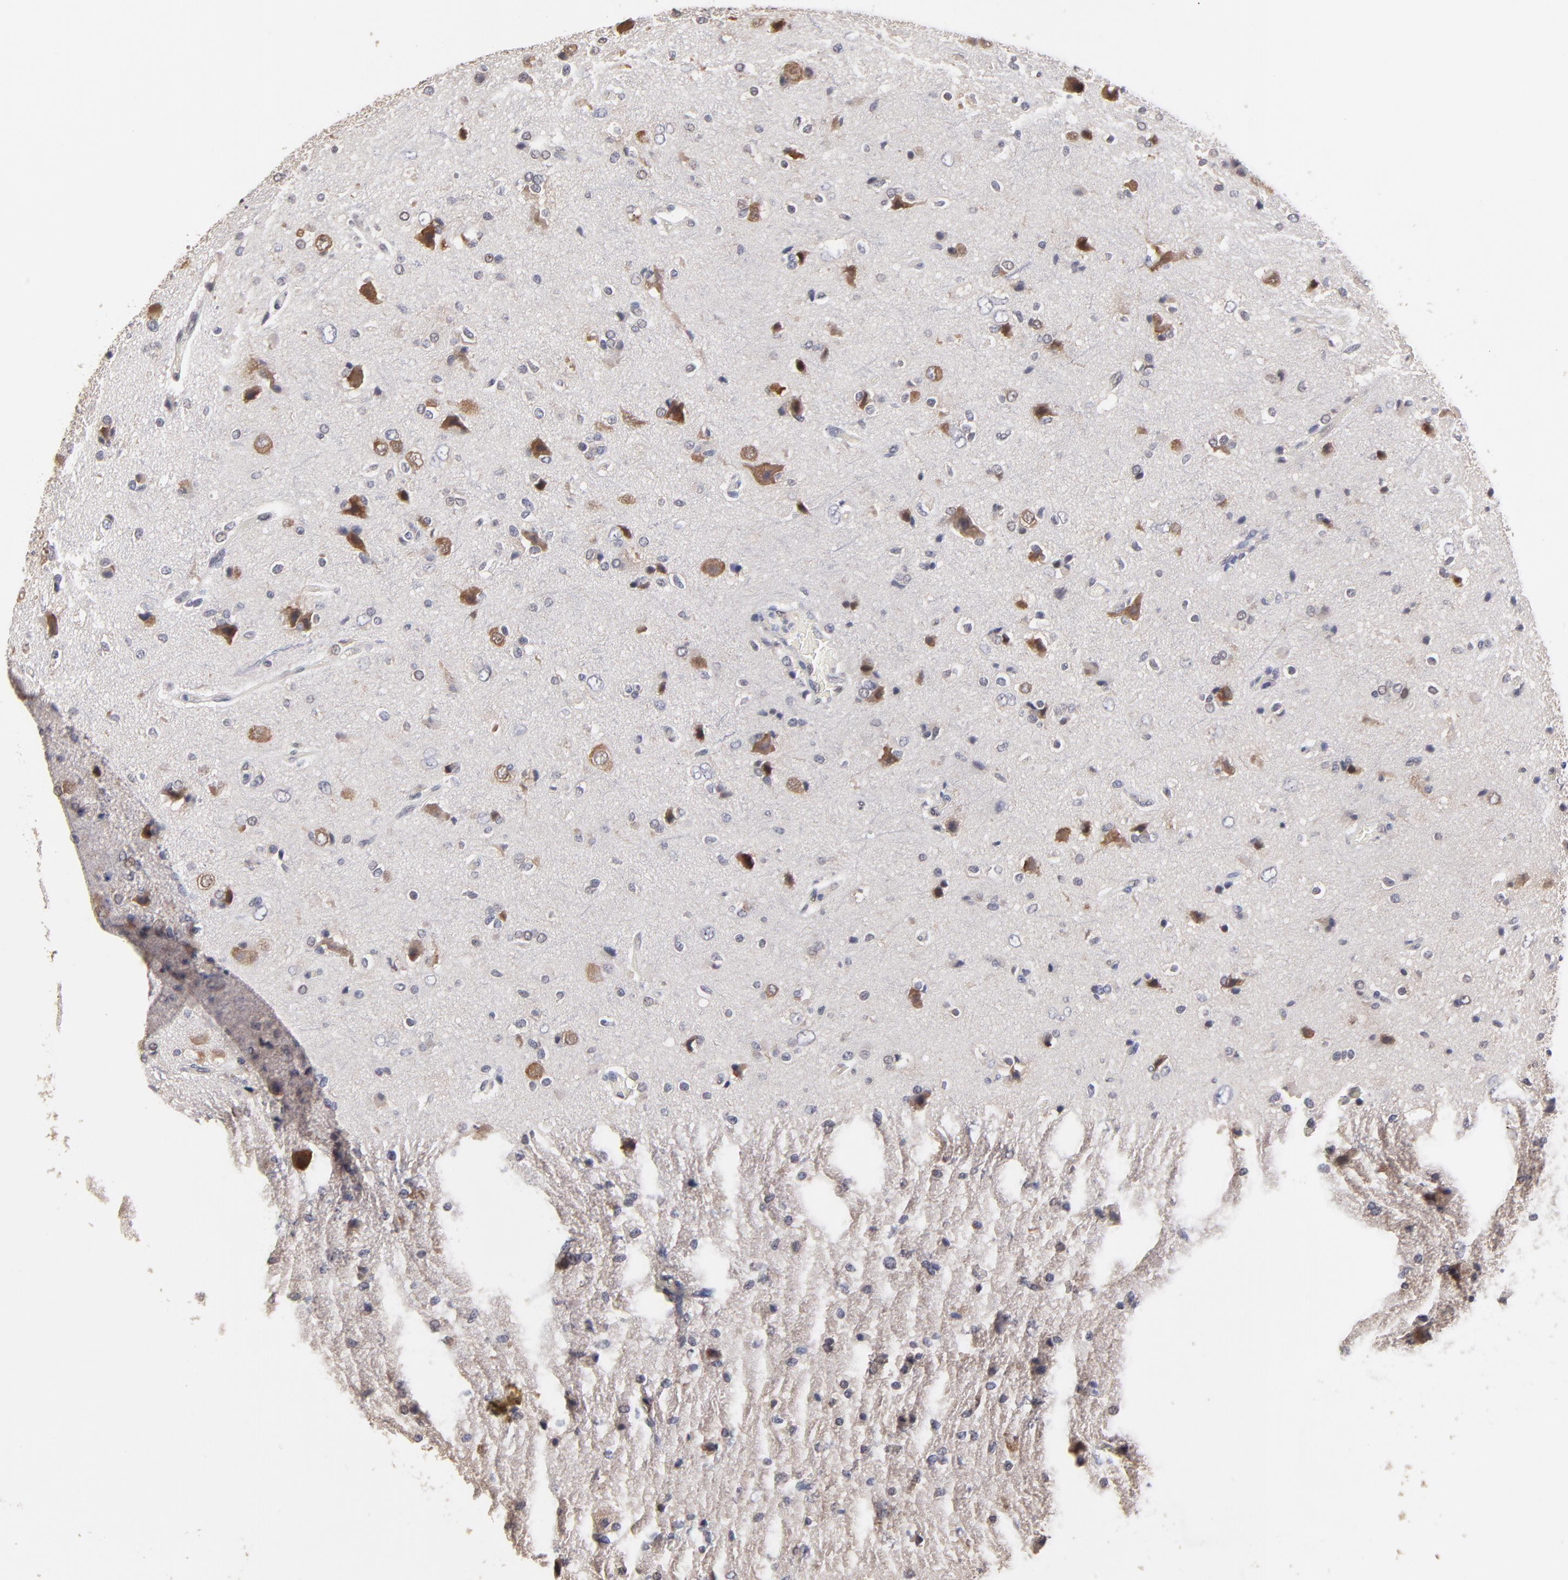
{"staining": {"intensity": "moderate", "quantity": "<25%", "location": "cytoplasmic/membranous"}, "tissue": "glioma", "cell_type": "Tumor cells", "image_type": "cancer", "snomed": [{"axis": "morphology", "description": "Glioma, malignant, High grade"}, {"axis": "topography", "description": "Brain"}], "caption": "Immunohistochemical staining of human malignant glioma (high-grade) reveals moderate cytoplasmic/membranous protein positivity in about <25% of tumor cells.", "gene": "CCT2", "patient": {"sex": "male", "age": 47}}